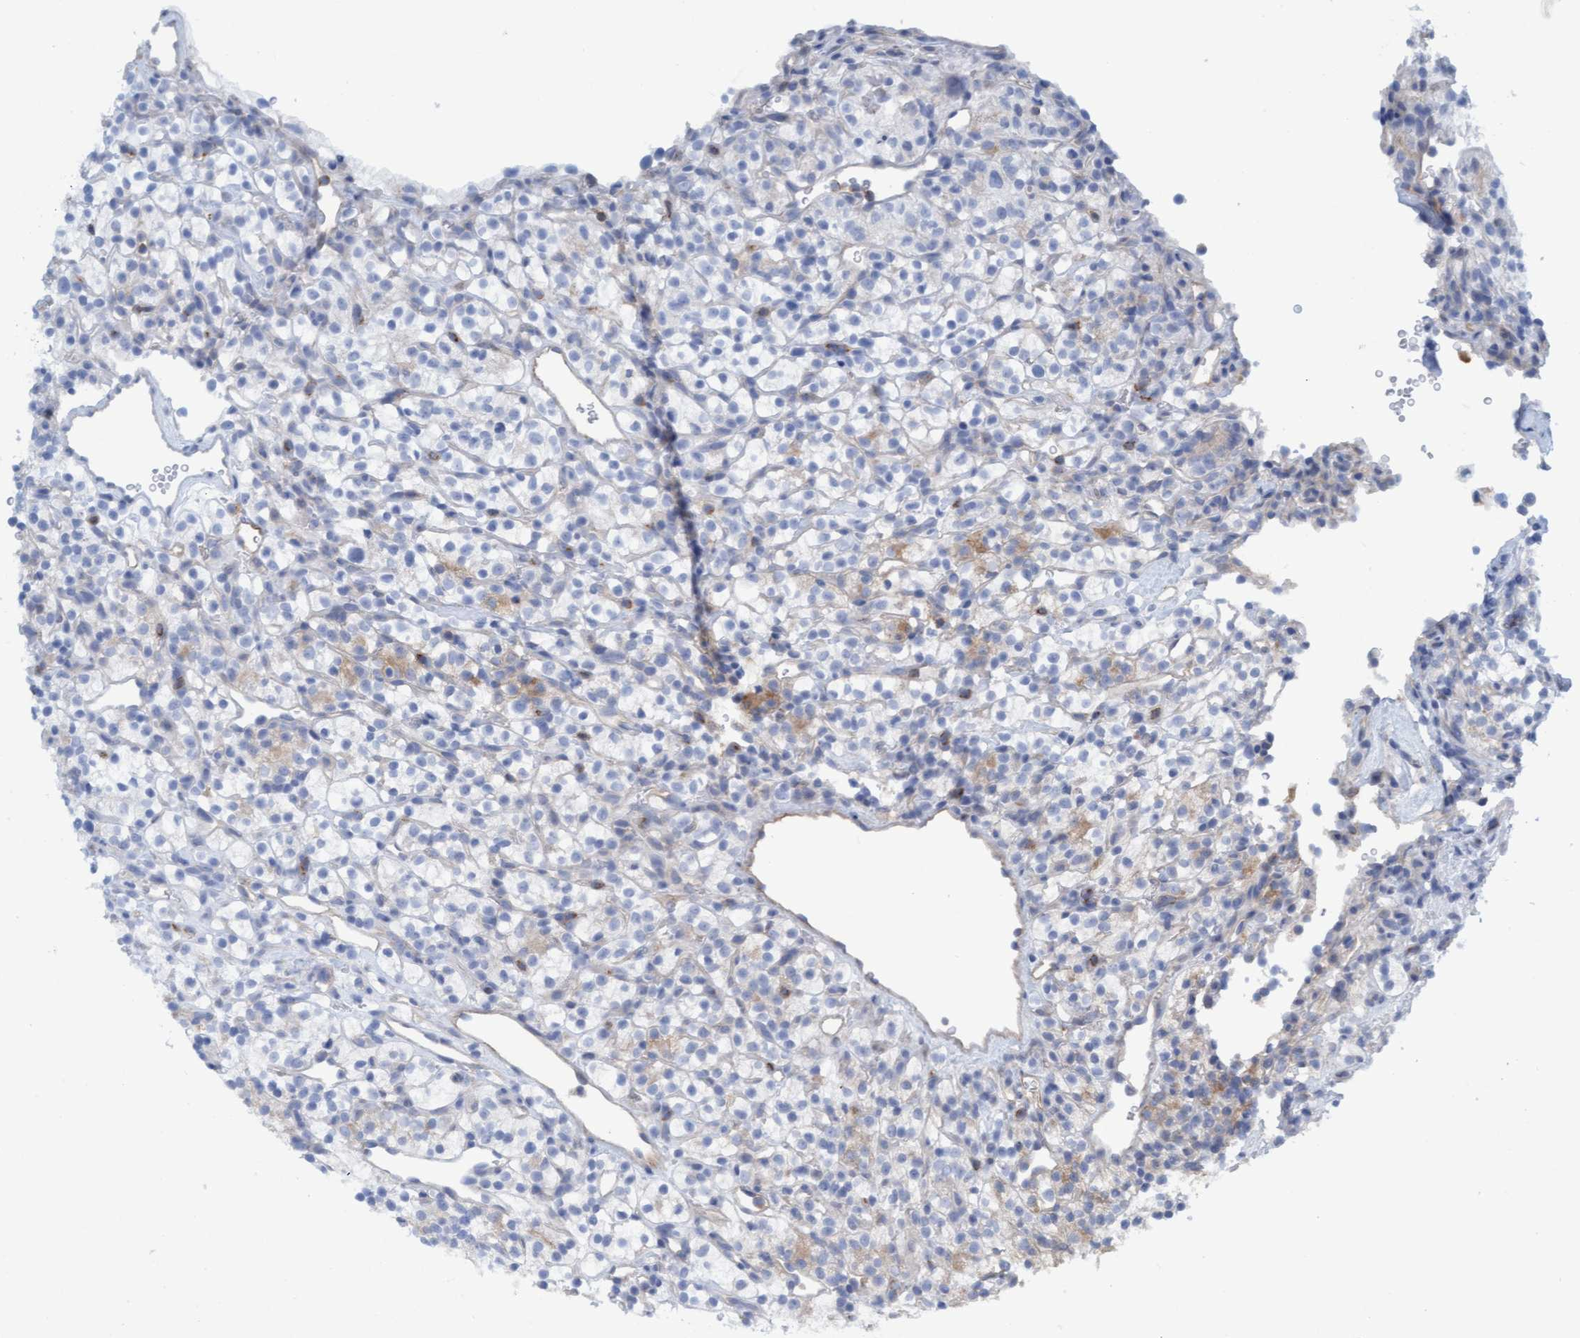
{"staining": {"intensity": "weak", "quantity": "25%-75%", "location": "cytoplasmic/membranous"}, "tissue": "renal cancer", "cell_type": "Tumor cells", "image_type": "cancer", "snomed": [{"axis": "morphology", "description": "Adenocarcinoma, NOS"}, {"axis": "topography", "description": "Kidney"}], "caption": "IHC (DAB (3,3'-diaminobenzidine)) staining of renal cancer (adenocarcinoma) shows weak cytoplasmic/membranous protein positivity in approximately 25%-75% of tumor cells.", "gene": "SIGIRR", "patient": {"sex": "female", "age": 57}}